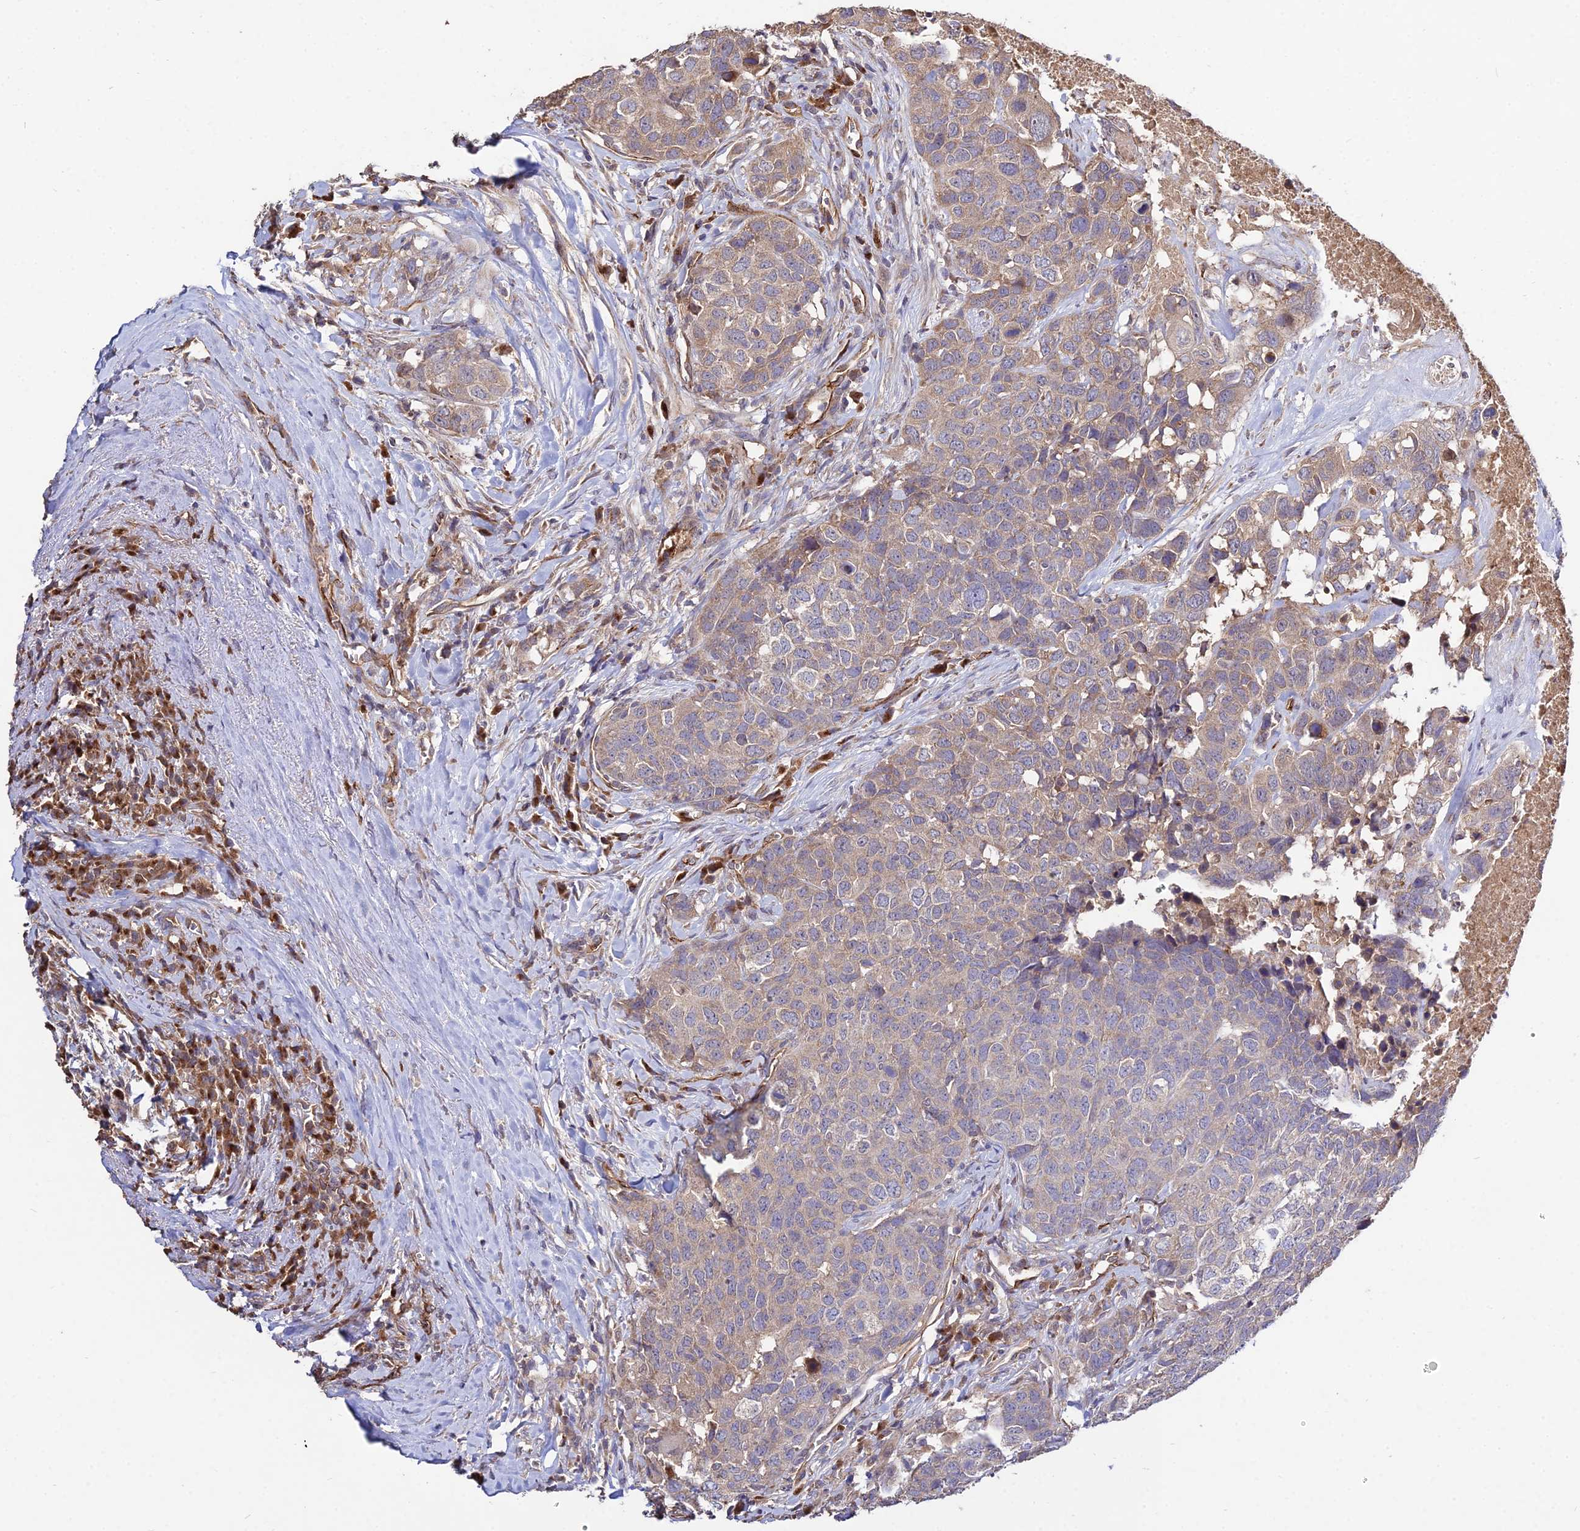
{"staining": {"intensity": "moderate", "quantity": "25%-75%", "location": "cytoplasmic/membranous"}, "tissue": "head and neck cancer", "cell_type": "Tumor cells", "image_type": "cancer", "snomed": [{"axis": "morphology", "description": "Squamous cell carcinoma, NOS"}, {"axis": "topography", "description": "Head-Neck"}], "caption": "The immunohistochemical stain shows moderate cytoplasmic/membranous expression in tumor cells of head and neck cancer (squamous cell carcinoma) tissue. The staining was performed using DAB to visualize the protein expression in brown, while the nuclei were stained in blue with hematoxylin (Magnification: 20x).", "gene": "GRTP1", "patient": {"sex": "male", "age": 66}}